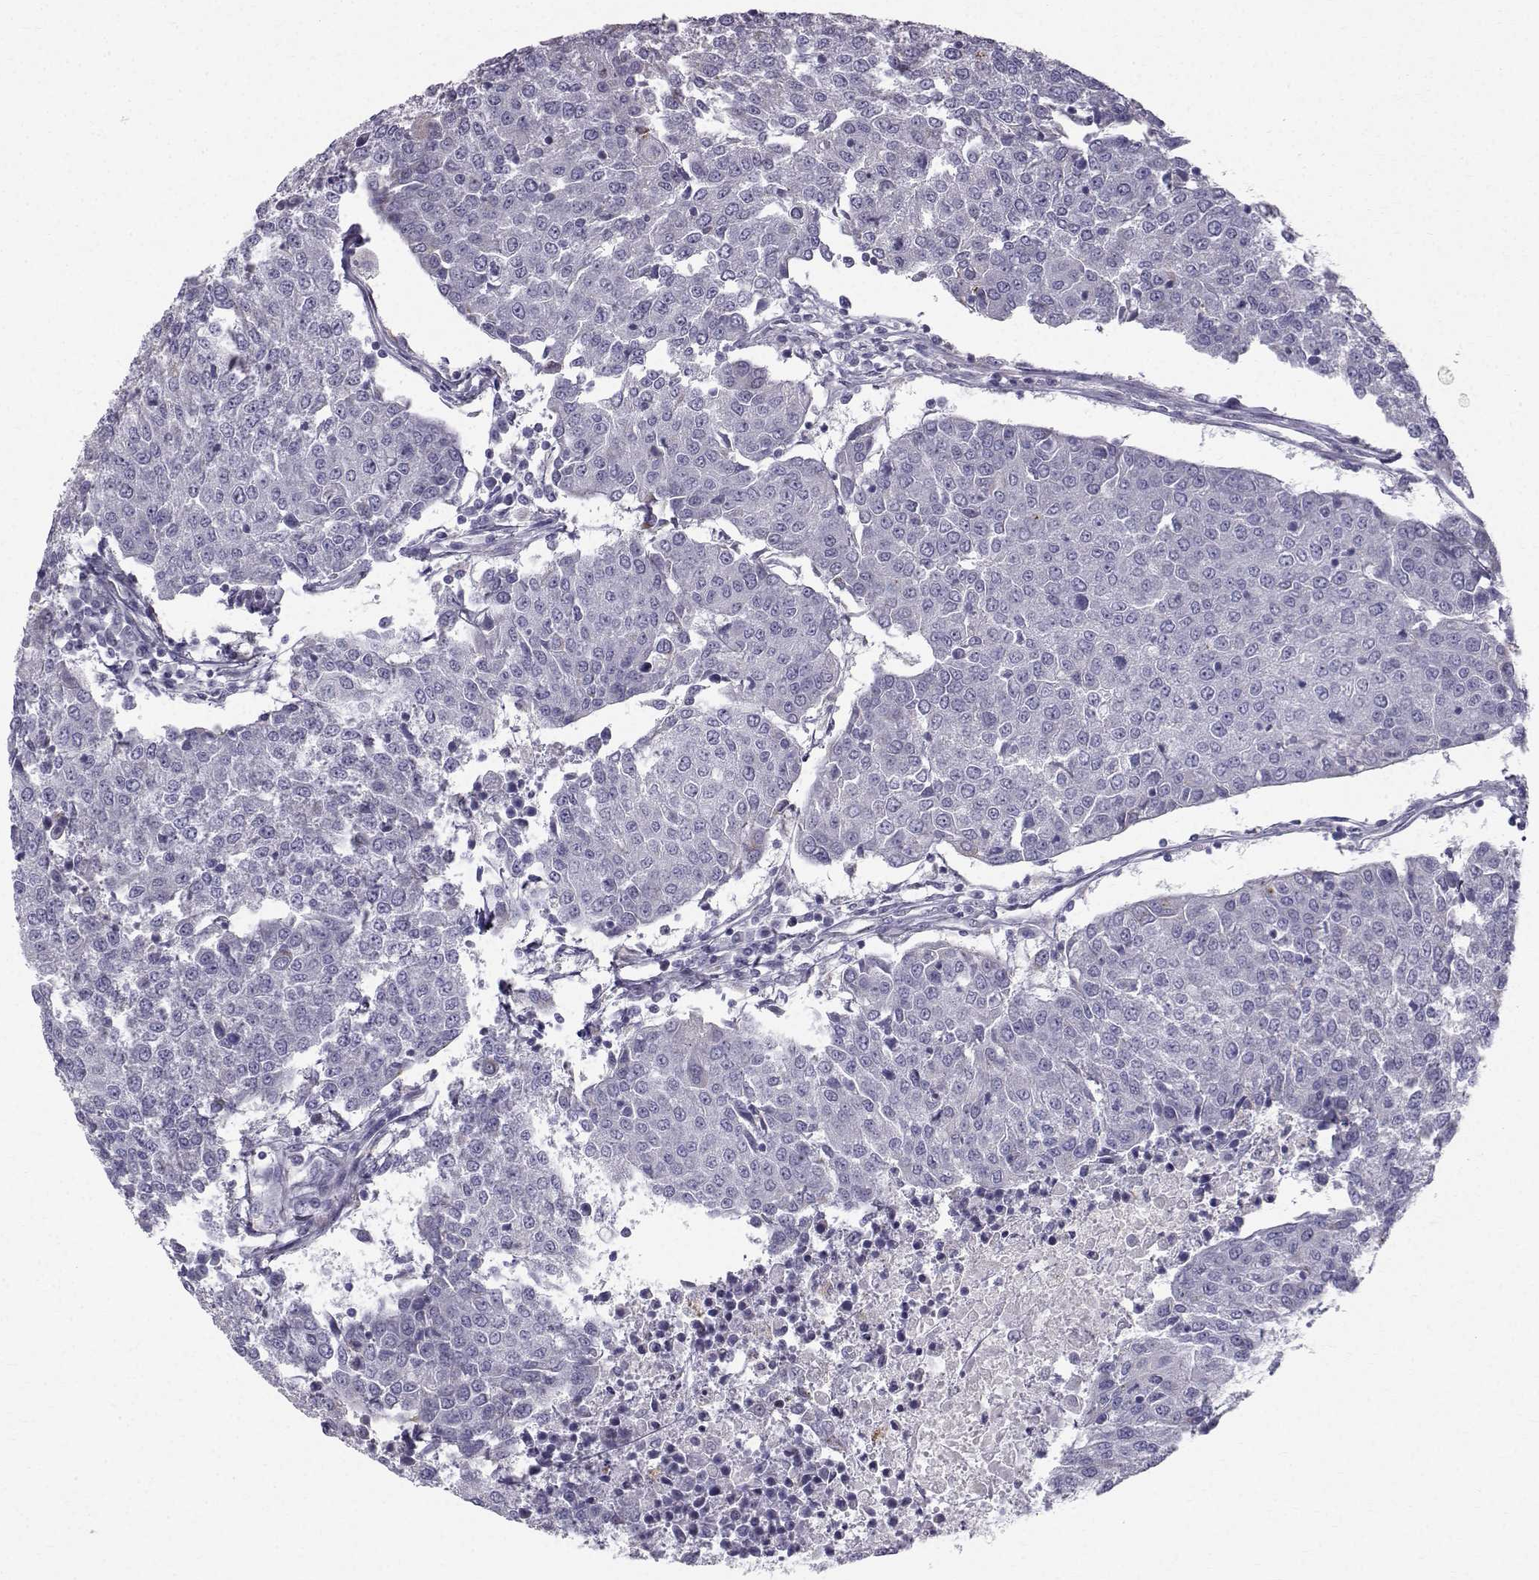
{"staining": {"intensity": "negative", "quantity": "none", "location": "none"}, "tissue": "urothelial cancer", "cell_type": "Tumor cells", "image_type": "cancer", "snomed": [{"axis": "morphology", "description": "Urothelial carcinoma, High grade"}, {"axis": "topography", "description": "Urinary bladder"}], "caption": "Immunohistochemistry (IHC) of urothelial cancer reveals no expression in tumor cells. (Stains: DAB immunohistochemistry (IHC) with hematoxylin counter stain, Microscopy: brightfield microscopy at high magnification).", "gene": "CALCR", "patient": {"sex": "female", "age": 85}}